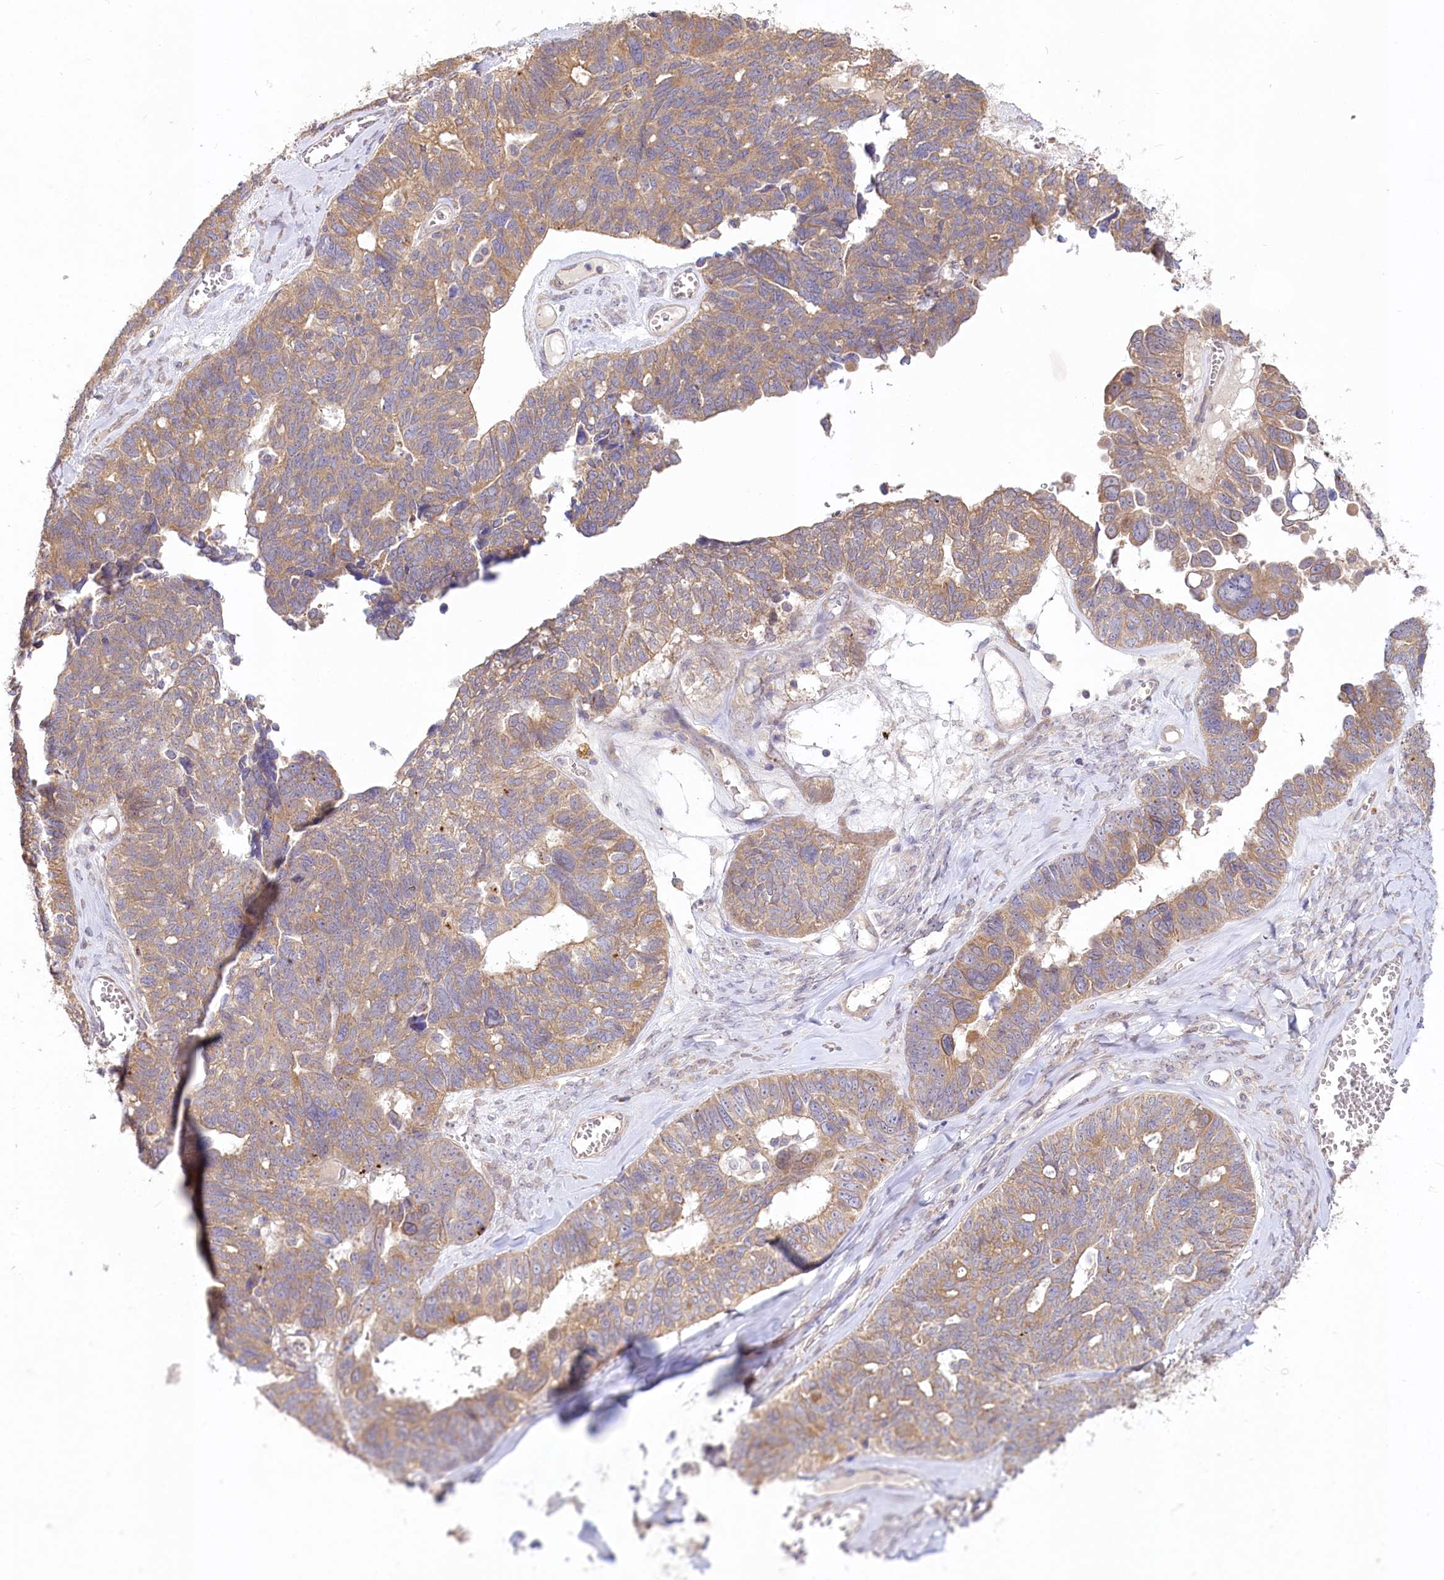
{"staining": {"intensity": "moderate", "quantity": "25%-75%", "location": "cytoplasmic/membranous"}, "tissue": "ovarian cancer", "cell_type": "Tumor cells", "image_type": "cancer", "snomed": [{"axis": "morphology", "description": "Cystadenocarcinoma, serous, NOS"}, {"axis": "topography", "description": "Ovary"}], "caption": "Immunohistochemistry image of ovarian serous cystadenocarcinoma stained for a protein (brown), which demonstrates medium levels of moderate cytoplasmic/membranous expression in approximately 25%-75% of tumor cells.", "gene": "PYROXD1", "patient": {"sex": "female", "age": 79}}